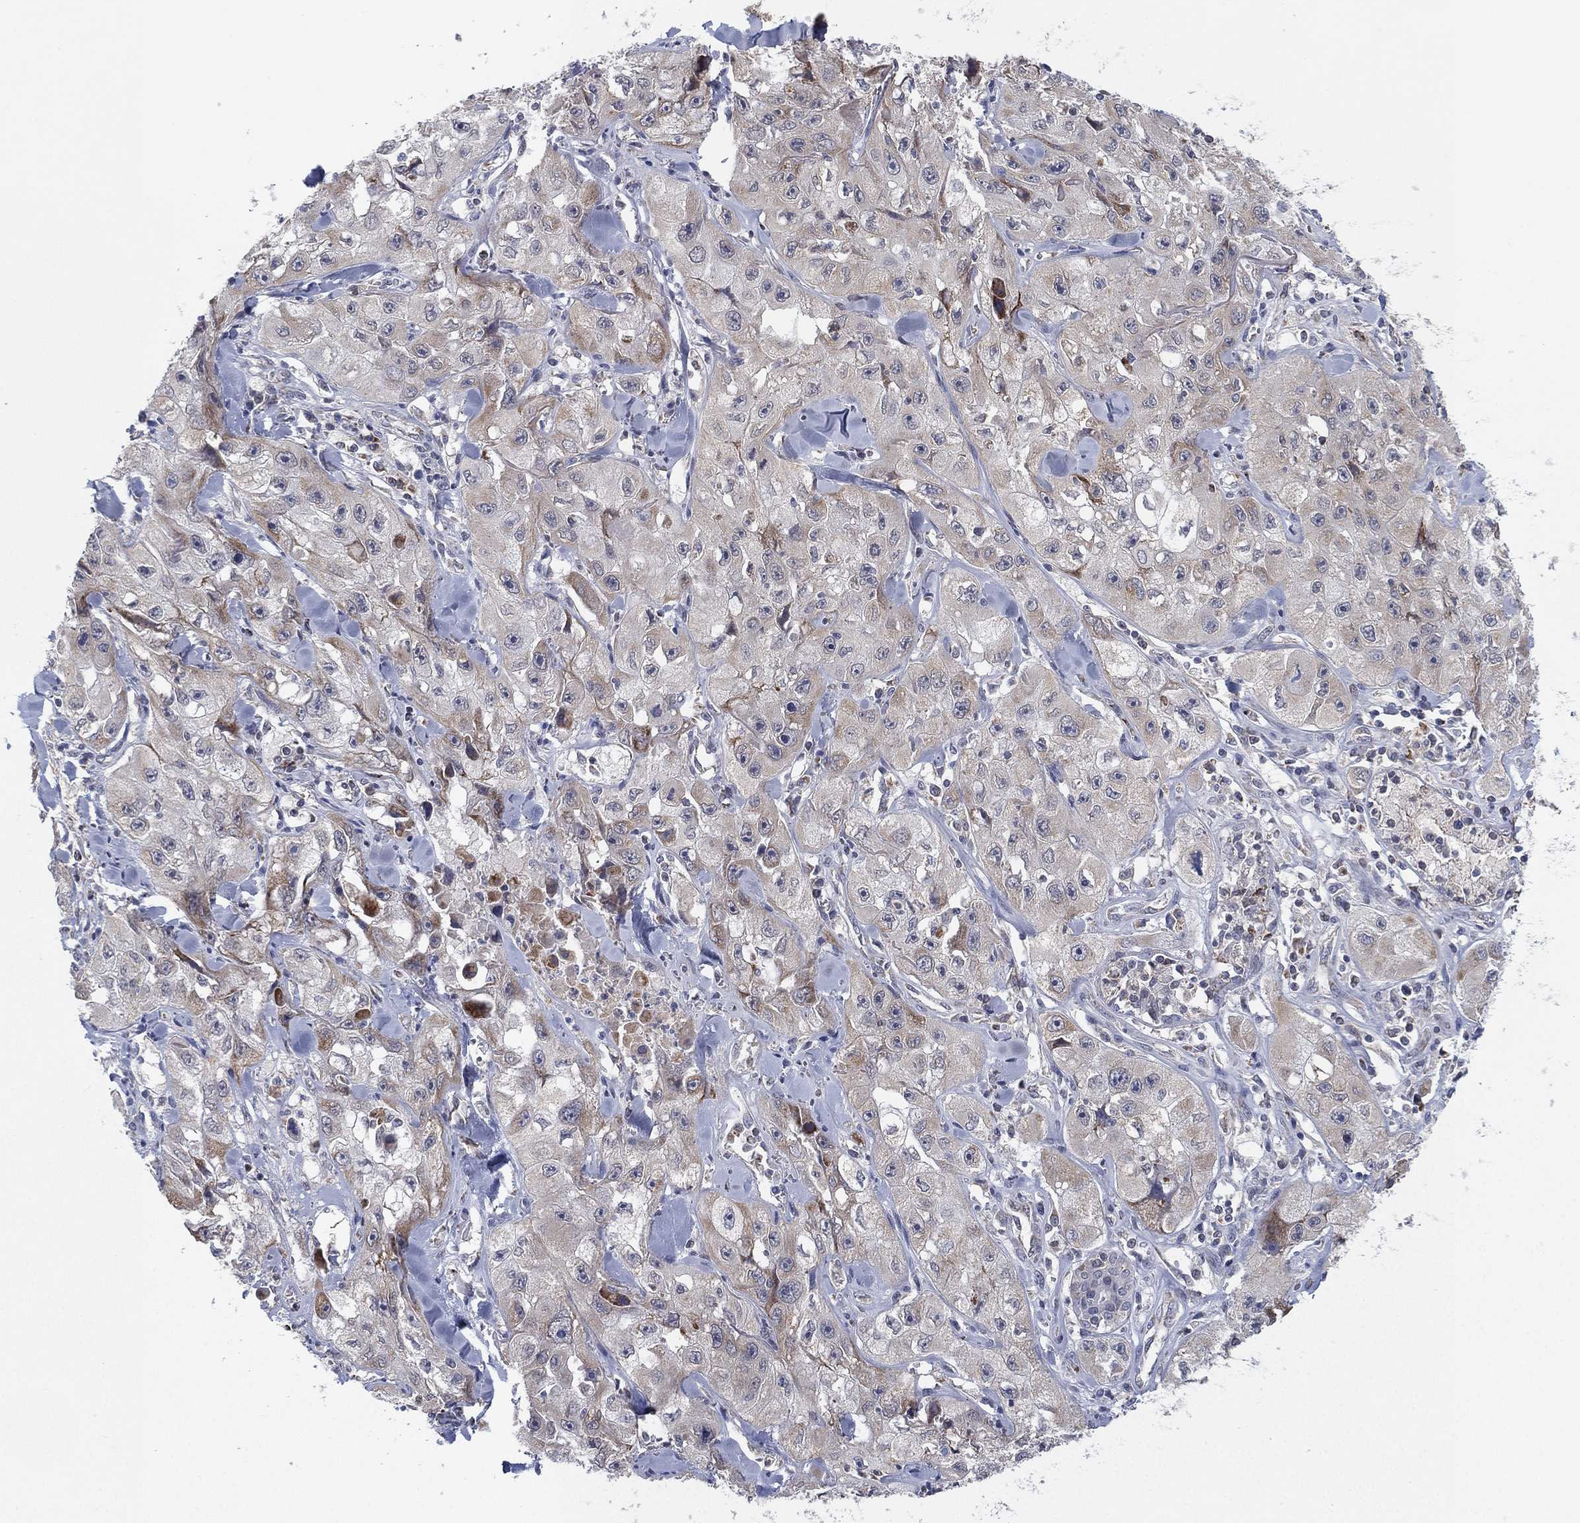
{"staining": {"intensity": "weak", "quantity": "<25%", "location": "cytoplasmic/membranous"}, "tissue": "skin cancer", "cell_type": "Tumor cells", "image_type": "cancer", "snomed": [{"axis": "morphology", "description": "Squamous cell carcinoma, NOS"}, {"axis": "topography", "description": "Skin"}, {"axis": "topography", "description": "Subcutis"}], "caption": "Tumor cells show no significant staining in skin squamous cell carcinoma.", "gene": "PSMG4", "patient": {"sex": "male", "age": 73}}